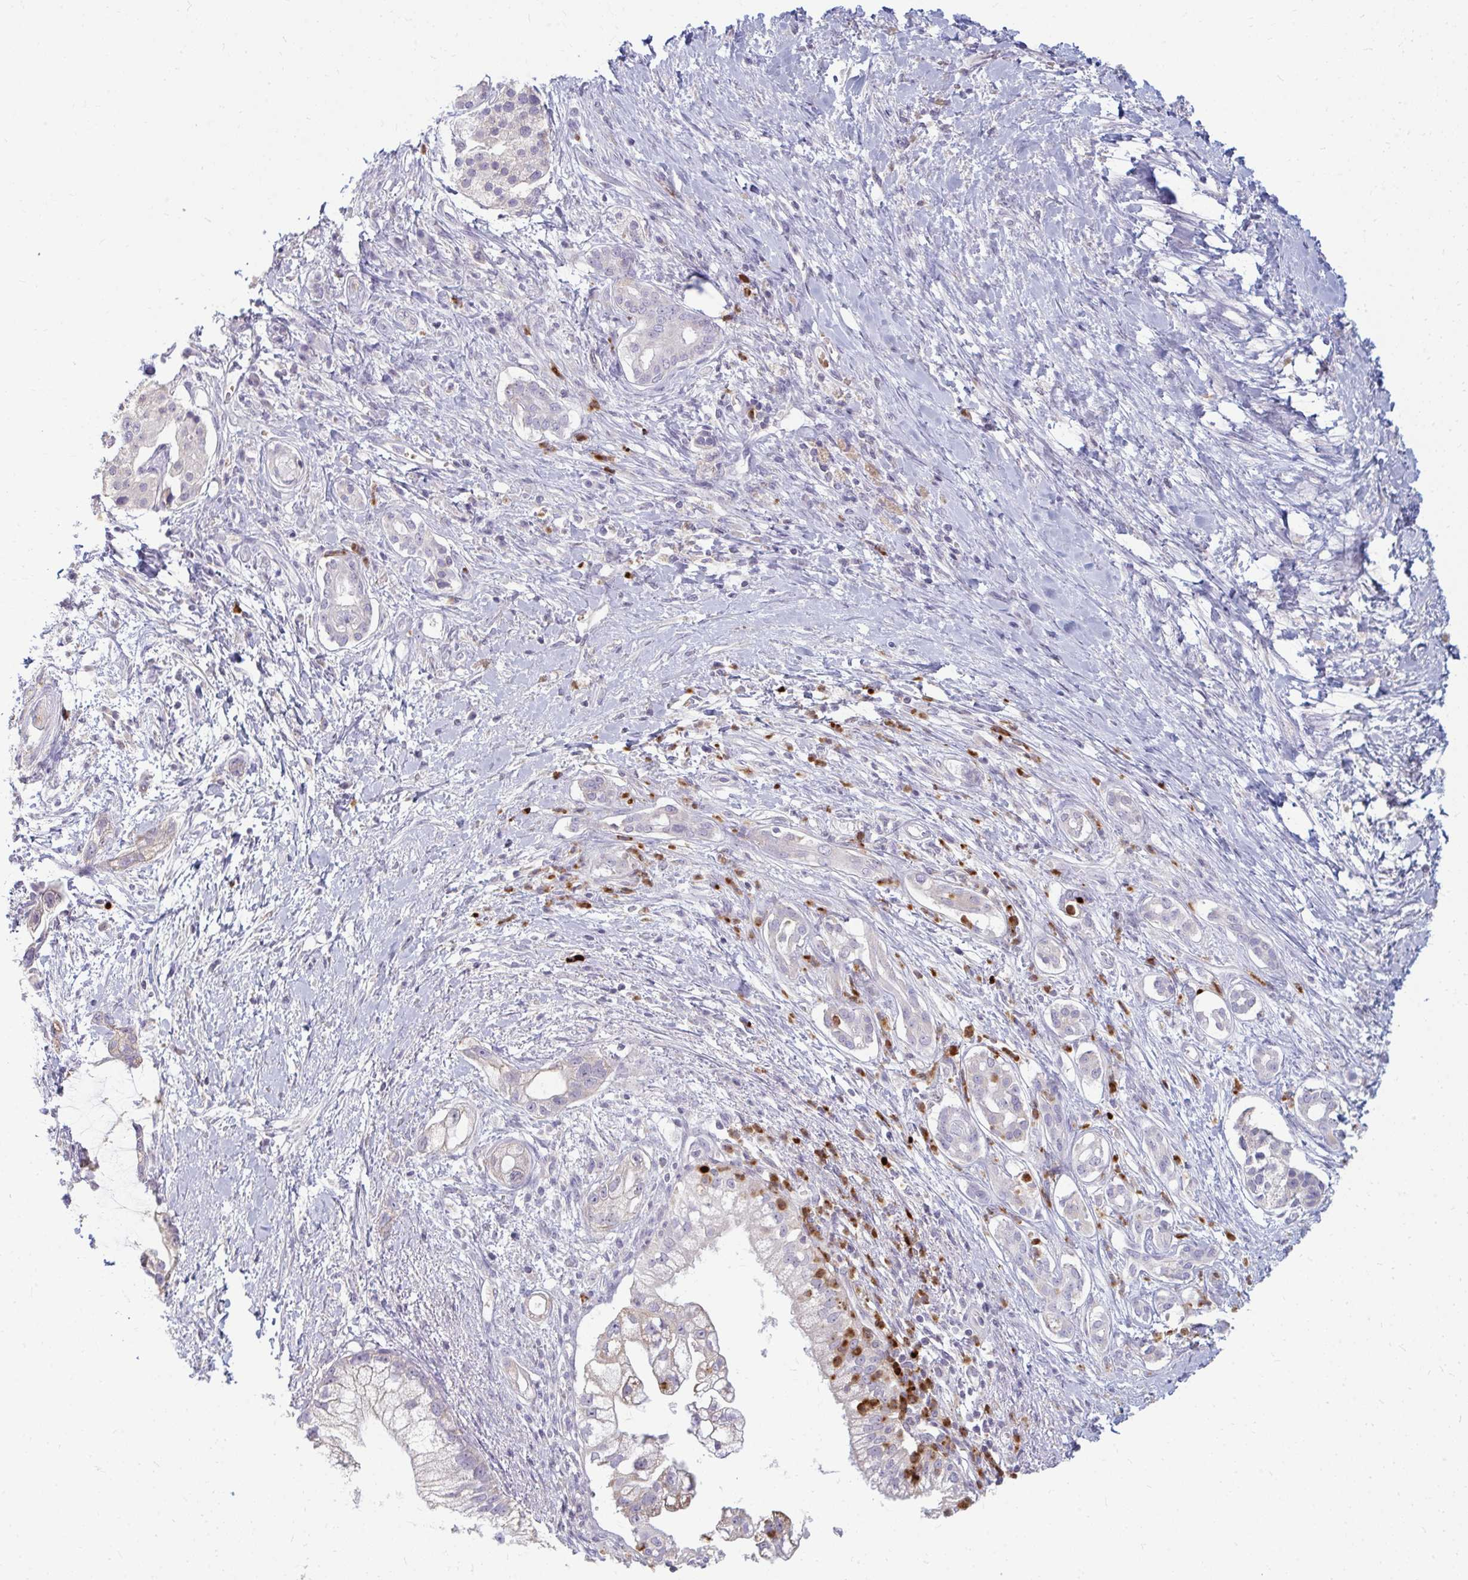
{"staining": {"intensity": "negative", "quantity": "none", "location": "none"}, "tissue": "pancreatic cancer", "cell_type": "Tumor cells", "image_type": "cancer", "snomed": [{"axis": "morphology", "description": "Adenocarcinoma, NOS"}, {"axis": "topography", "description": "Pancreas"}], "caption": "Pancreatic cancer stained for a protein using immunohistochemistry displays no positivity tumor cells.", "gene": "RAB33A", "patient": {"sex": "male", "age": 70}}